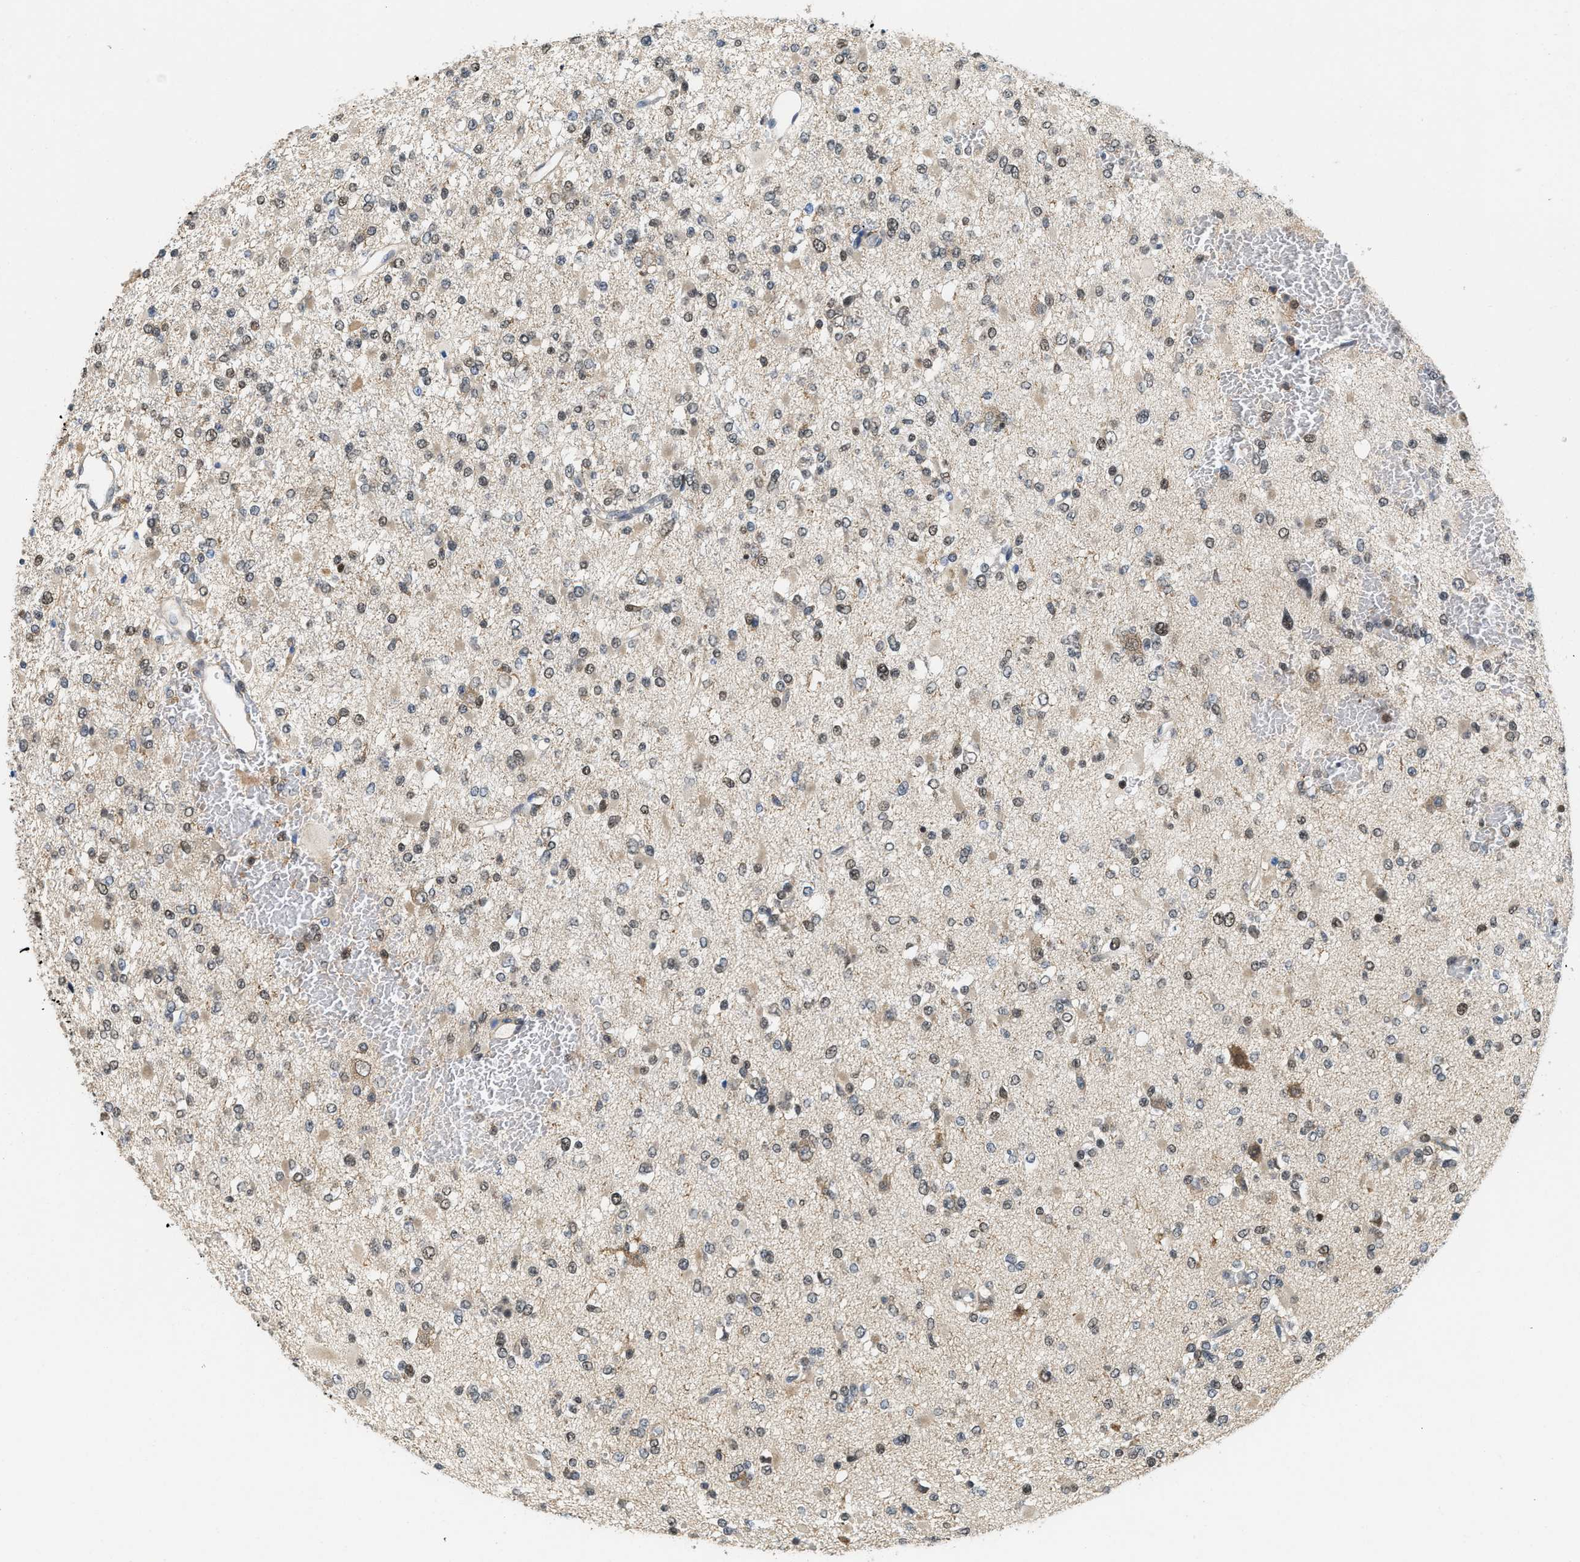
{"staining": {"intensity": "weak", "quantity": "<25%", "location": "nuclear"}, "tissue": "glioma", "cell_type": "Tumor cells", "image_type": "cancer", "snomed": [{"axis": "morphology", "description": "Glioma, malignant, Low grade"}, {"axis": "topography", "description": "Brain"}], "caption": "Protein analysis of glioma exhibits no significant positivity in tumor cells. Nuclei are stained in blue.", "gene": "ATF7IP", "patient": {"sex": "female", "age": 22}}